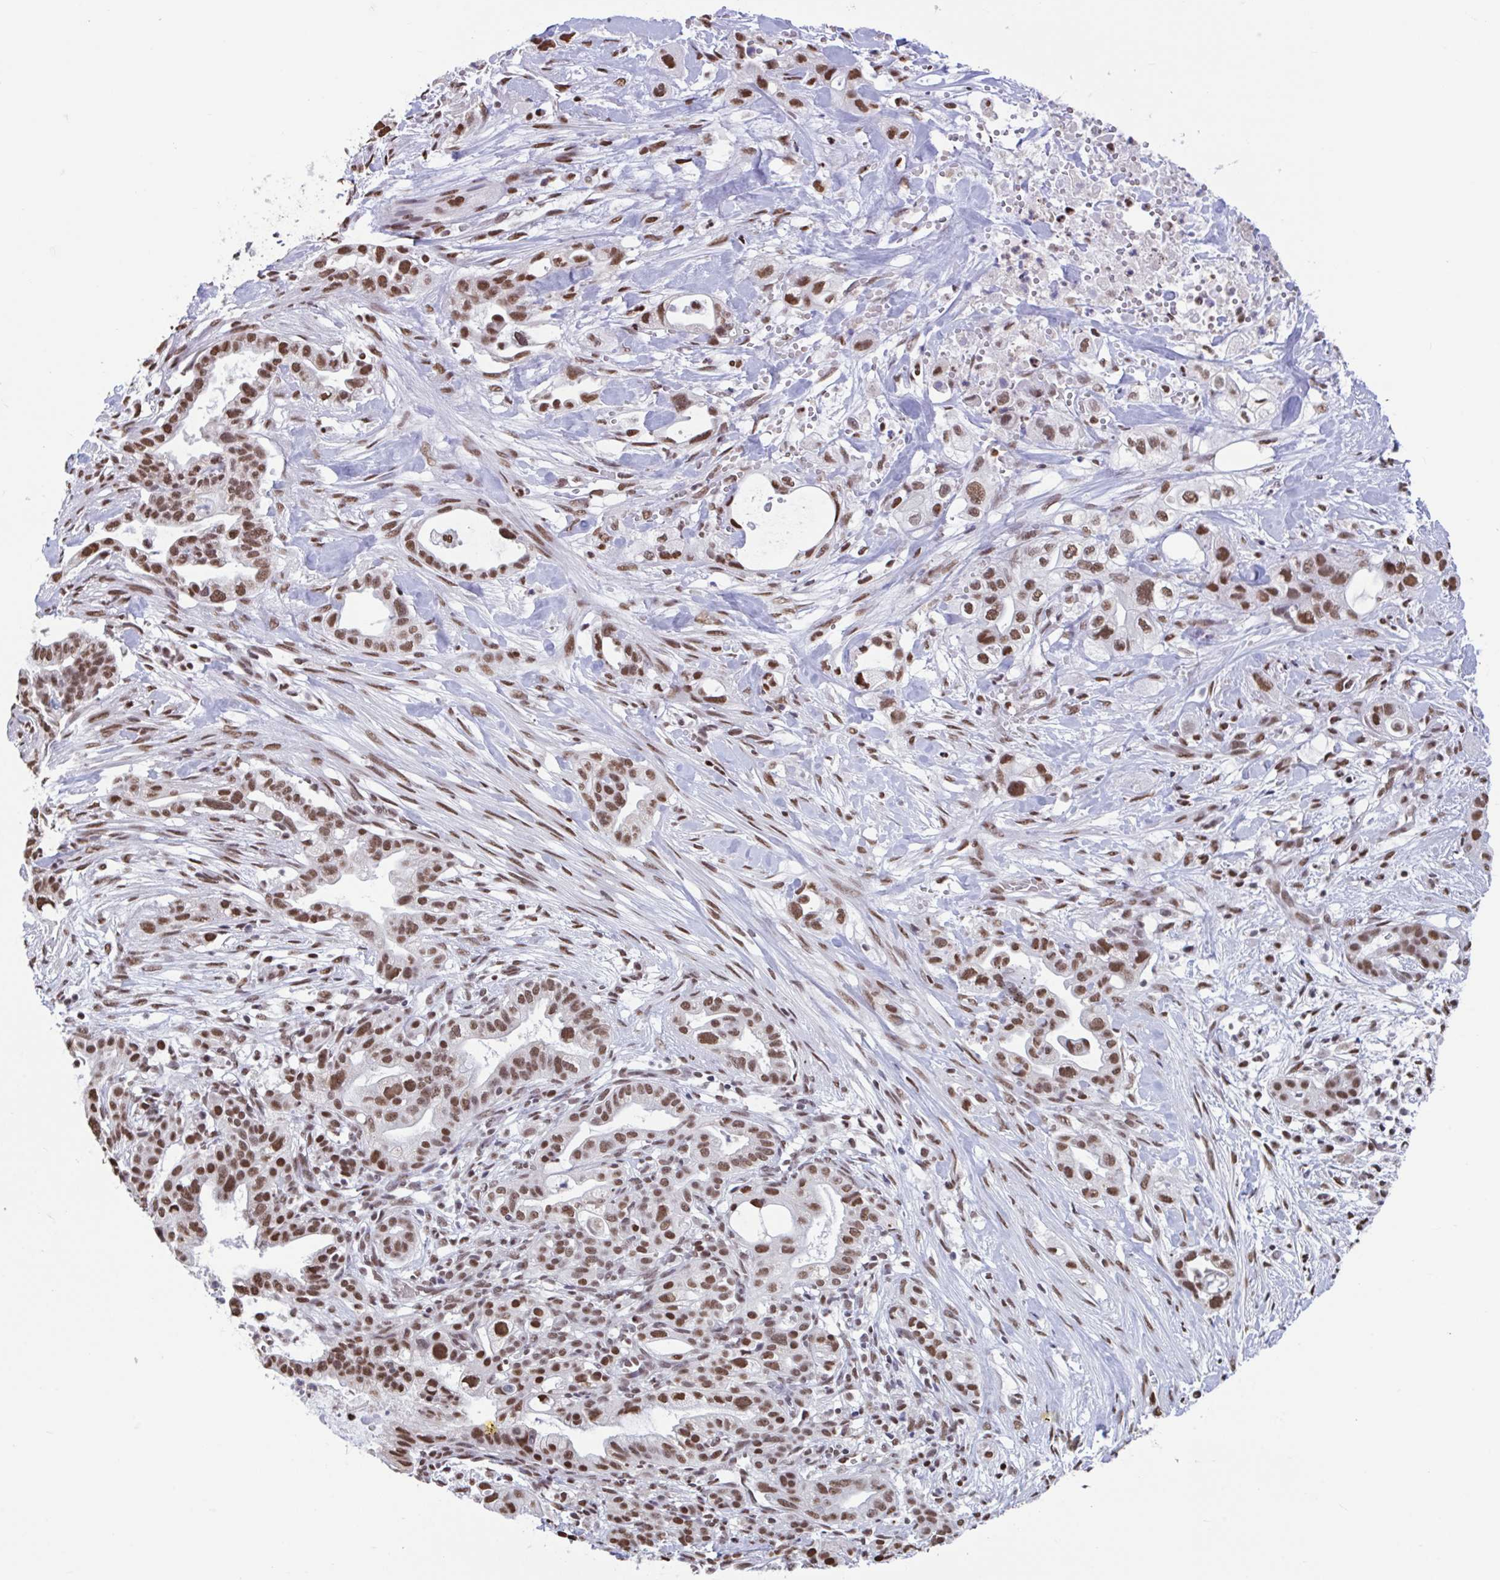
{"staining": {"intensity": "moderate", "quantity": ">75%", "location": "nuclear"}, "tissue": "pancreatic cancer", "cell_type": "Tumor cells", "image_type": "cancer", "snomed": [{"axis": "morphology", "description": "Adenocarcinoma, NOS"}, {"axis": "topography", "description": "Pancreas"}], "caption": "Moderate nuclear staining is seen in about >75% of tumor cells in pancreatic cancer.", "gene": "HNRNPDL", "patient": {"sex": "male", "age": 44}}